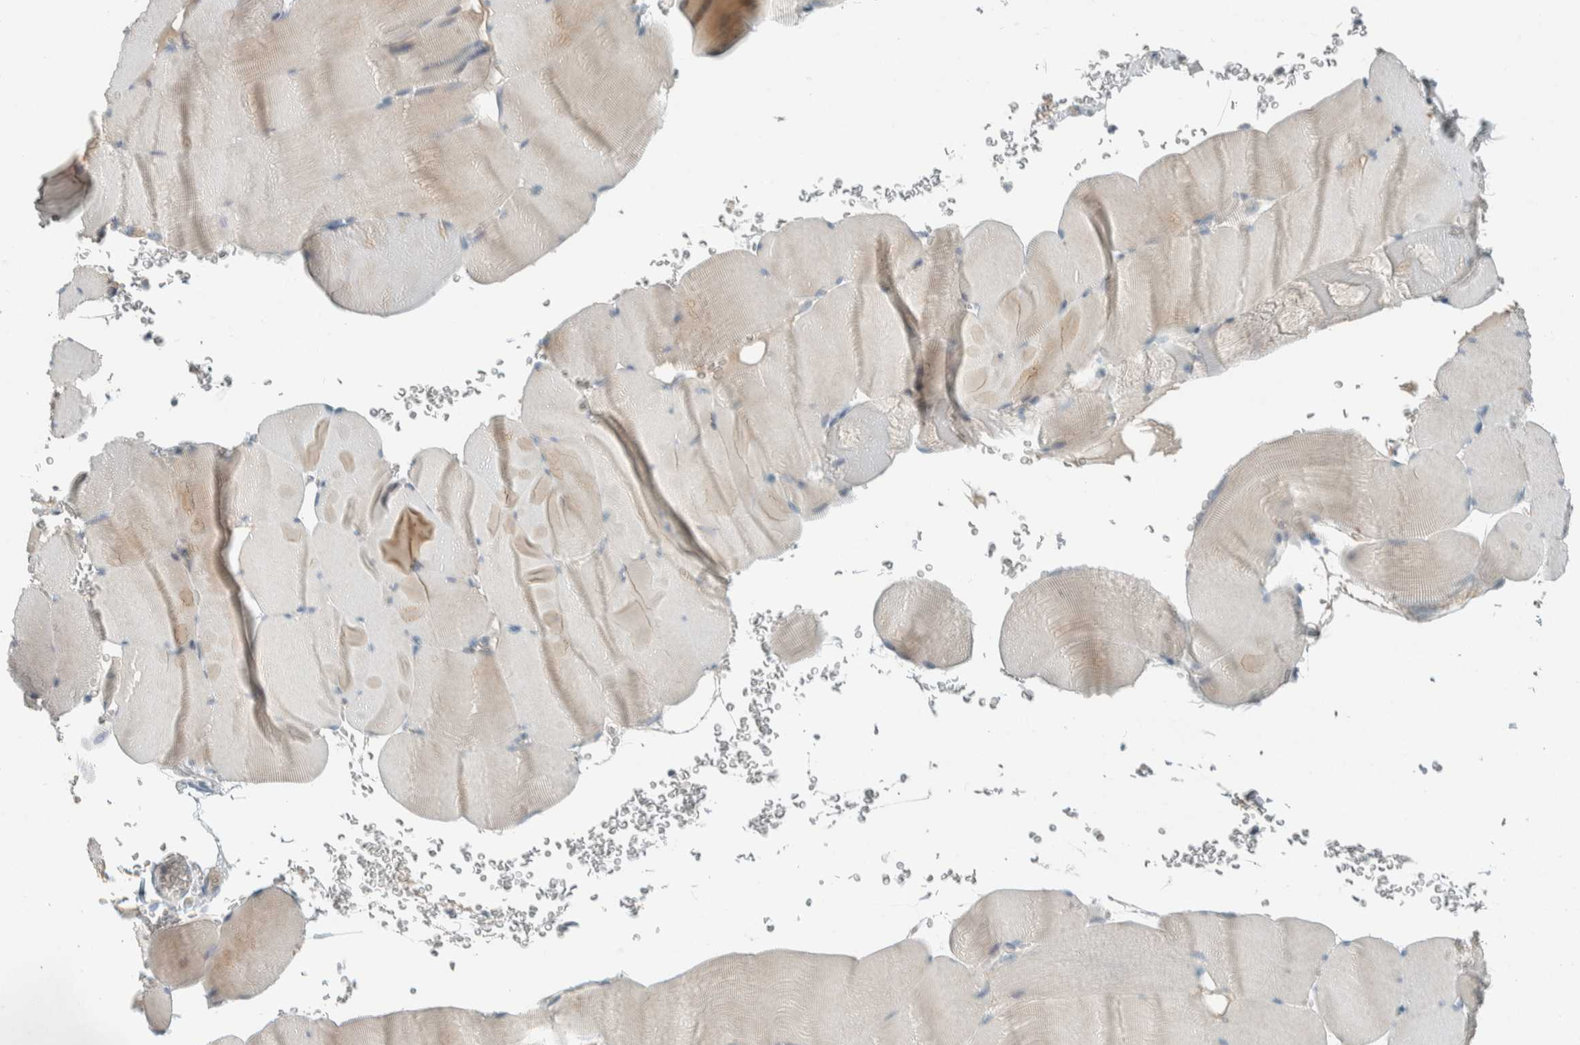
{"staining": {"intensity": "weak", "quantity": "<25%", "location": "cytoplasmic/membranous"}, "tissue": "skeletal muscle", "cell_type": "Myocytes", "image_type": "normal", "snomed": [{"axis": "morphology", "description": "Normal tissue, NOS"}, {"axis": "topography", "description": "Skeletal muscle"}], "caption": "DAB immunohistochemical staining of unremarkable human skeletal muscle demonstrates no significant staining in myocytes. The staining was performed using DAB (3,3'-diaminobenzidine) to visualize the protein expression in brown, while the nuclei were stained in blue with hematoxylin (Magnification: 20x).", "gene": "CERCAM", "patient": {"sex": "male", "age": 62}}